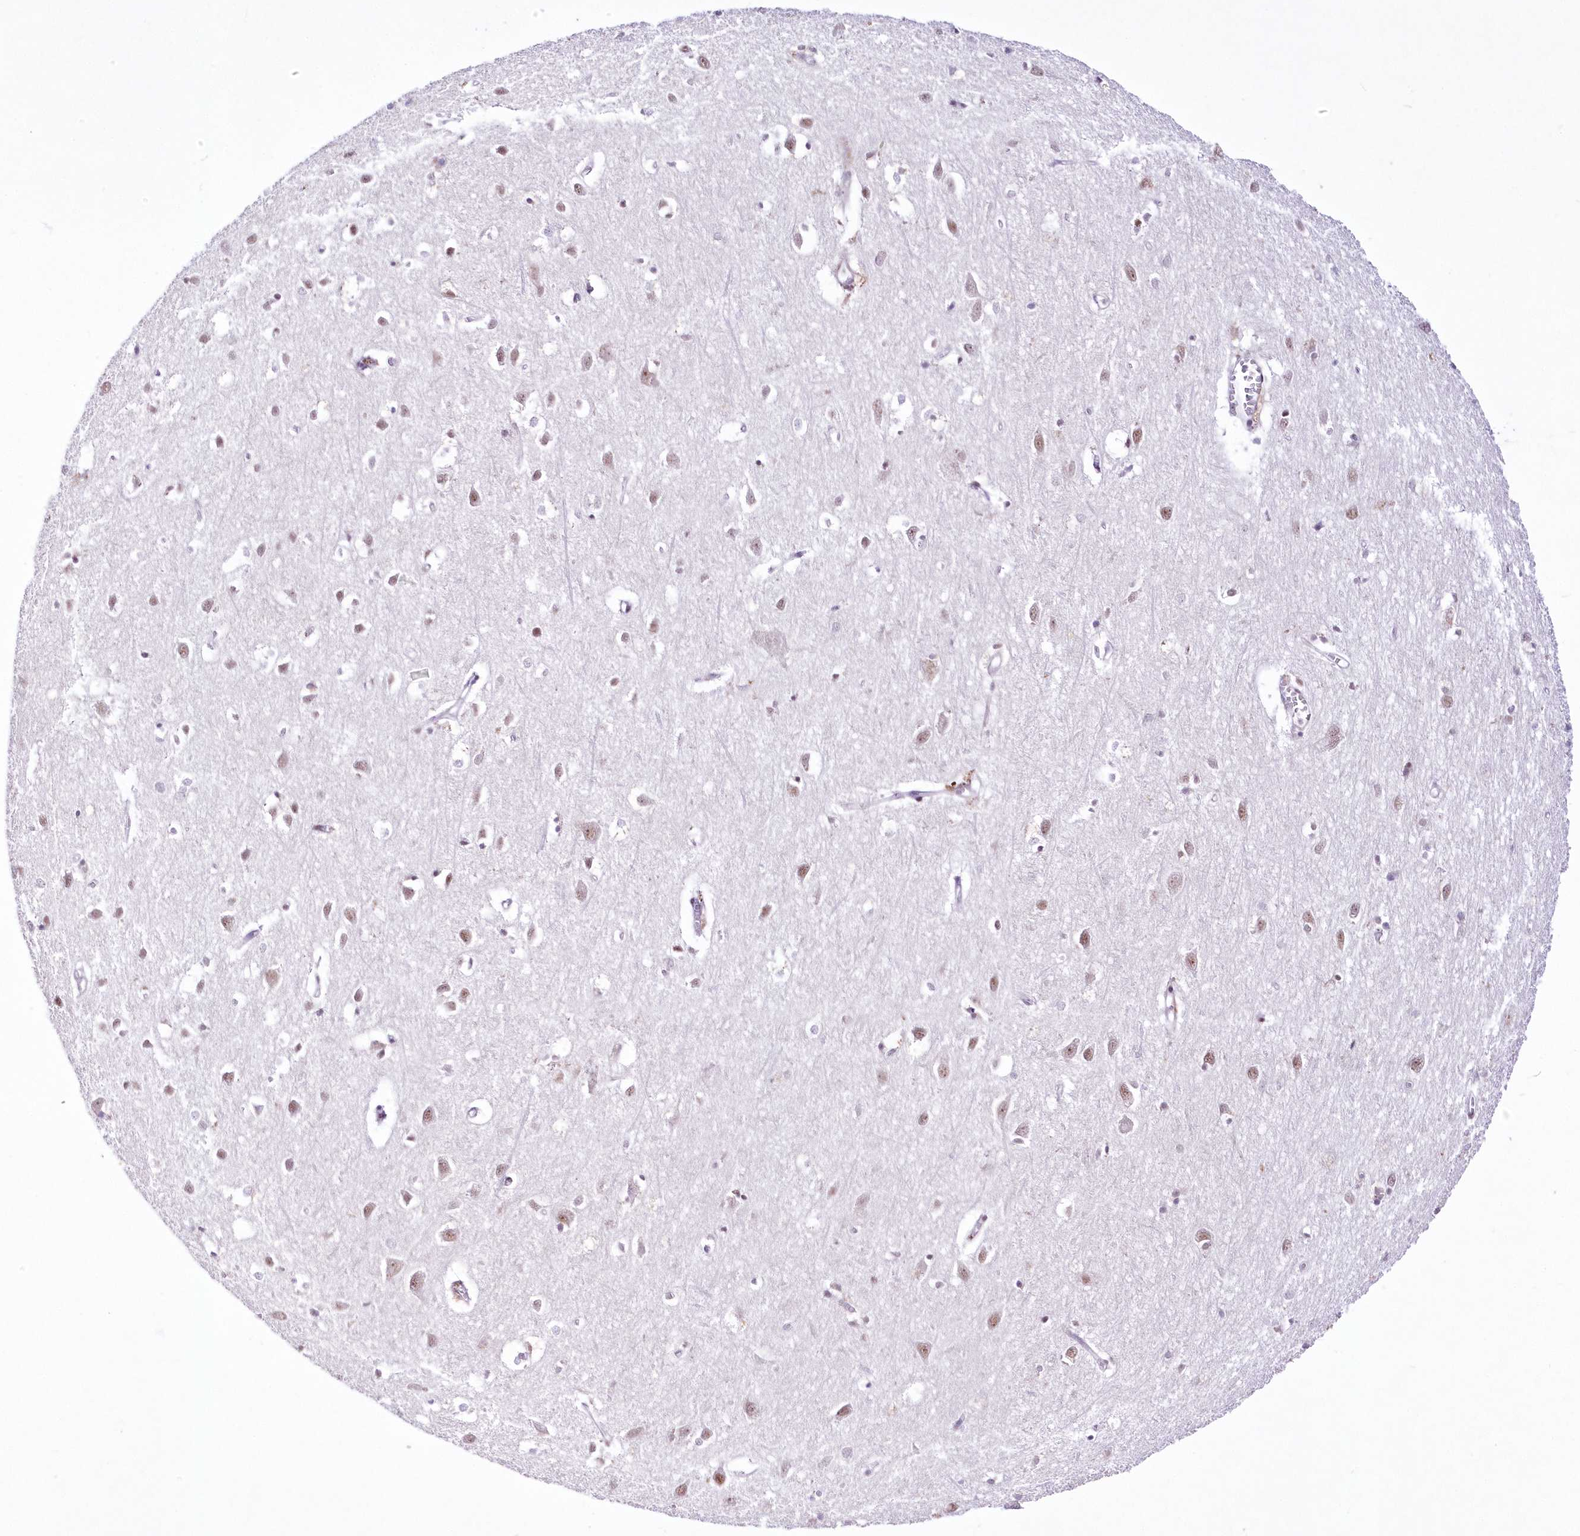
{"staining": {"intensity": "weak", "quantity": ">75%", "location": "cytoplasmic/membranous"}, "tissue": "cerebral cortex", "cell_type": "Endothelial cells", "image_type": "normal", "snomed": [{"axis": "morphology", "description": "Normal tissue, NOS"}, {"axis": "topography", "description": "Cerebral cortex"}], "caption": "This histopathology image displays normal cerebral cortex stained with immunohistochemistry to label a protein in brown. The cytoplasmic/membranous of endothelial cells show weak positivity for the protein. Nuclei are counter-stained blue.", "gene": "NSUN2", "patient": {"sex": "female", "age": 64}}